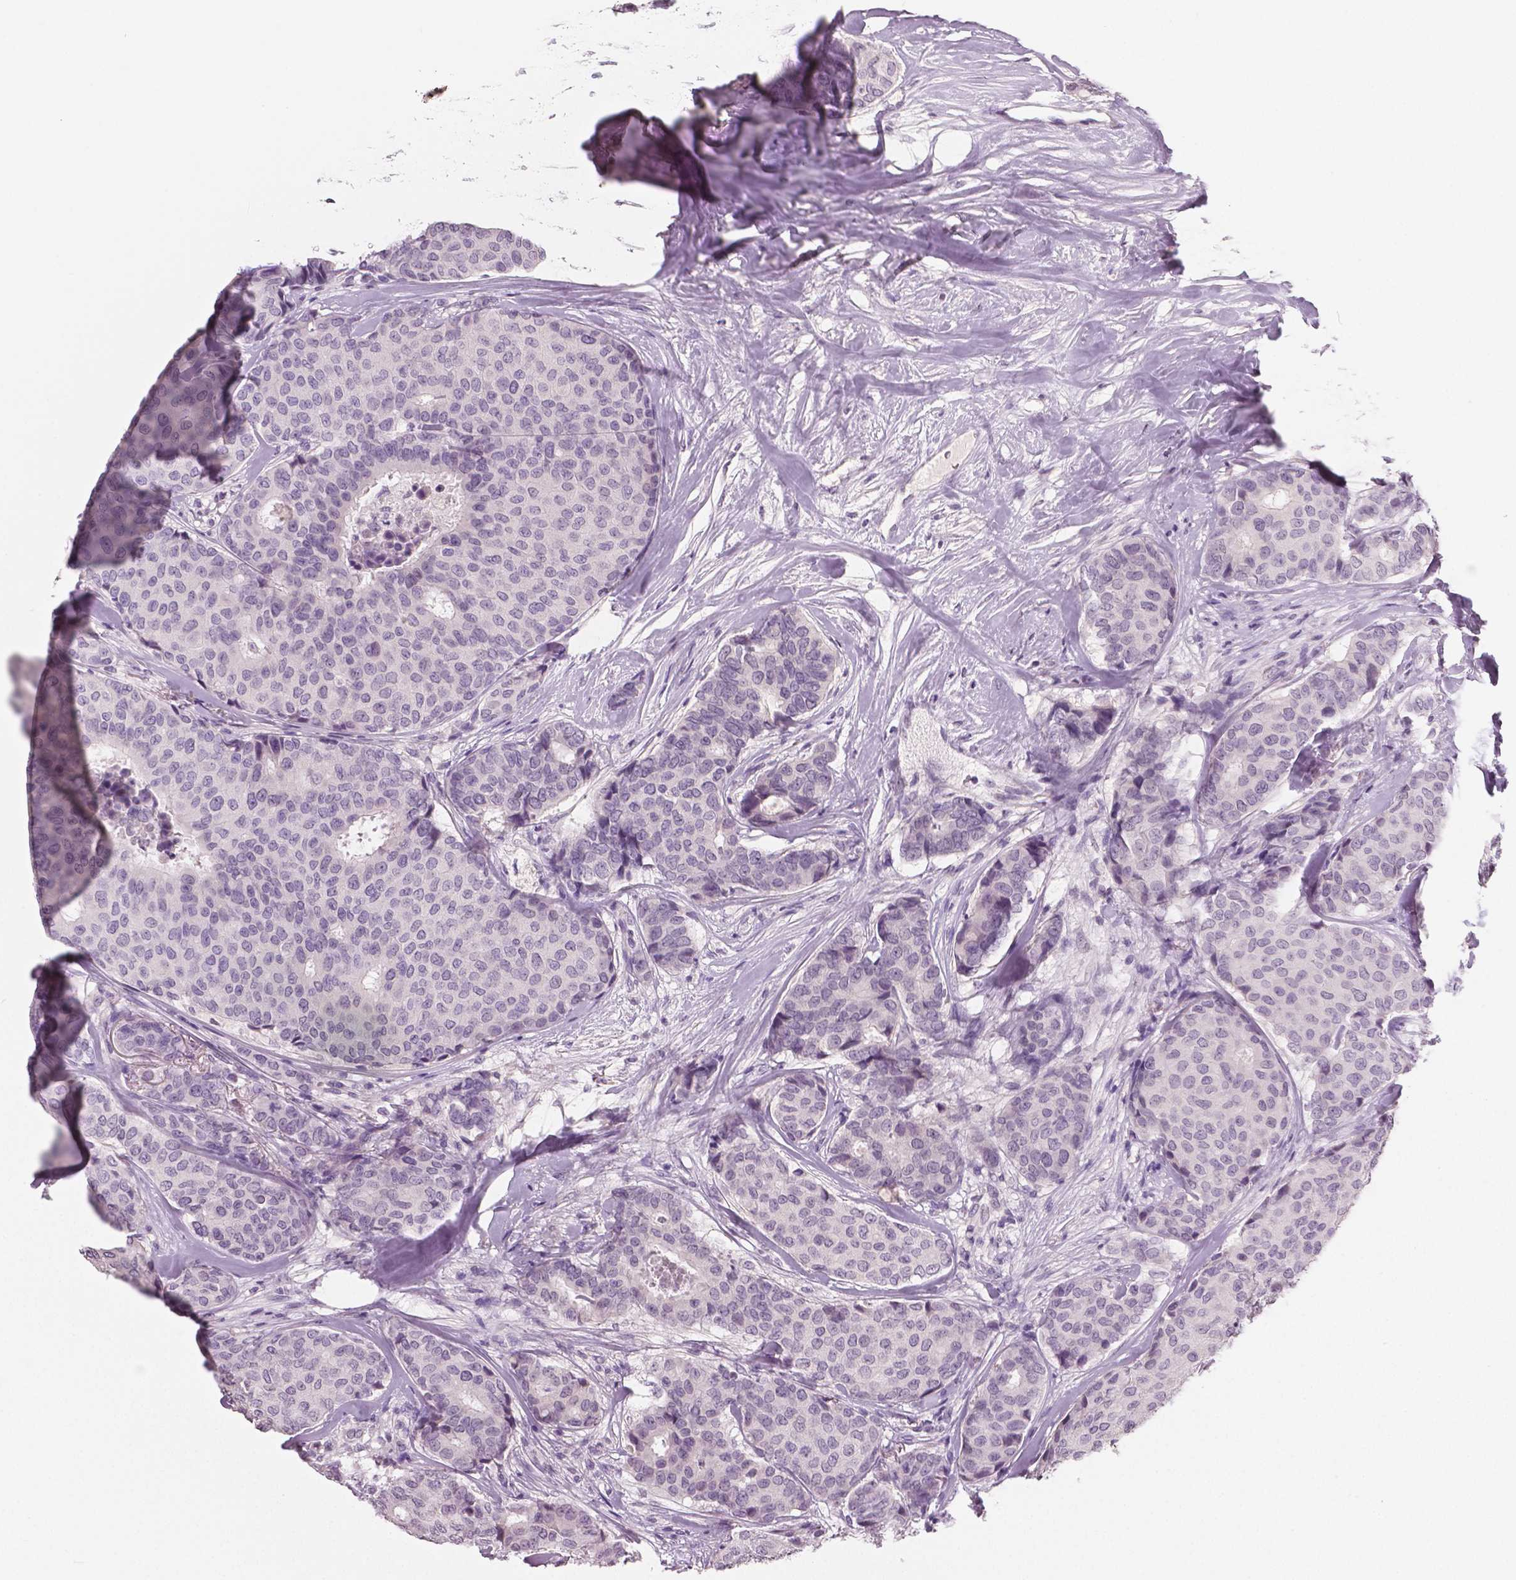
{"staining": {"intensity": "negative", "quantity": "none", "location": "none"}, "tissue": "breast cancer", "cell_type": "Tumor cells", "image_type": "cancer", "snomed": [{"axis": "morphology", "description": "Duct carcinoma"}, {"axis": "topography", "description": "Breast"}], "caption": "Micrograph shows no significant protein staining in tumor cells of breast invasive ductal carcinoma.", "gene": "NECAB1", "patient": {"sex": "female", "age": 75}}